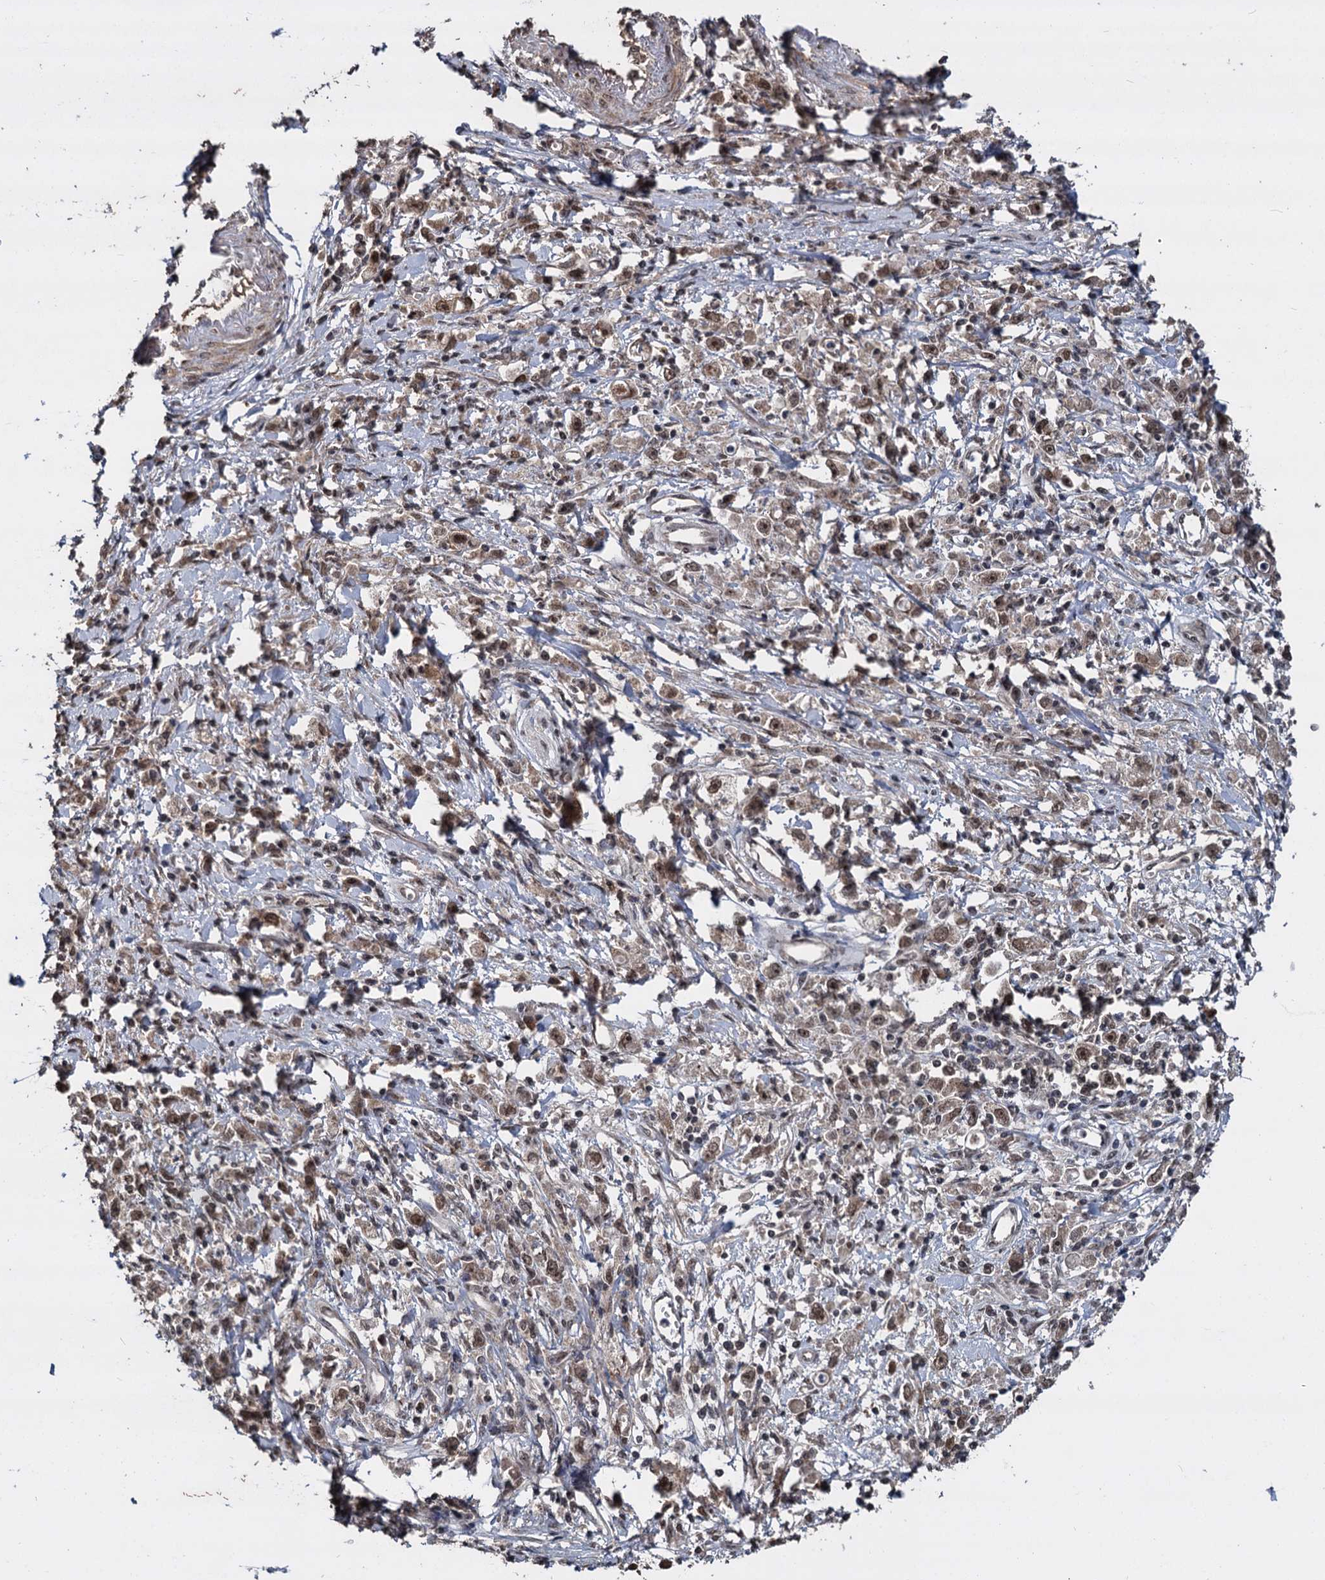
{"staining": {"intensity": "weak", "quantity": "25%-75%", "location": "nuclear"}, "tissue": "stomach cancer", "cell_type": "Tumor cells", "image_type": "cancer", "snomed": [{"axis": "morphology", "description": "Adenocarcinoma, NOS"}, {"axis": "topography", "description": "Stomach"}], "caption": "An immunohistochemistry photomicrograph of neoplastic tissue is shown. Protein staining in brown highlights weak nuclear positivity in stomach adenocarcinoma within tumor cells. (Stains: DAB in brown, nuclei in blue, Microscopy: brightfield microscopy at high magnification).", "gene": "FAM216B", "patient": {"sex": "female", "age": 59}}